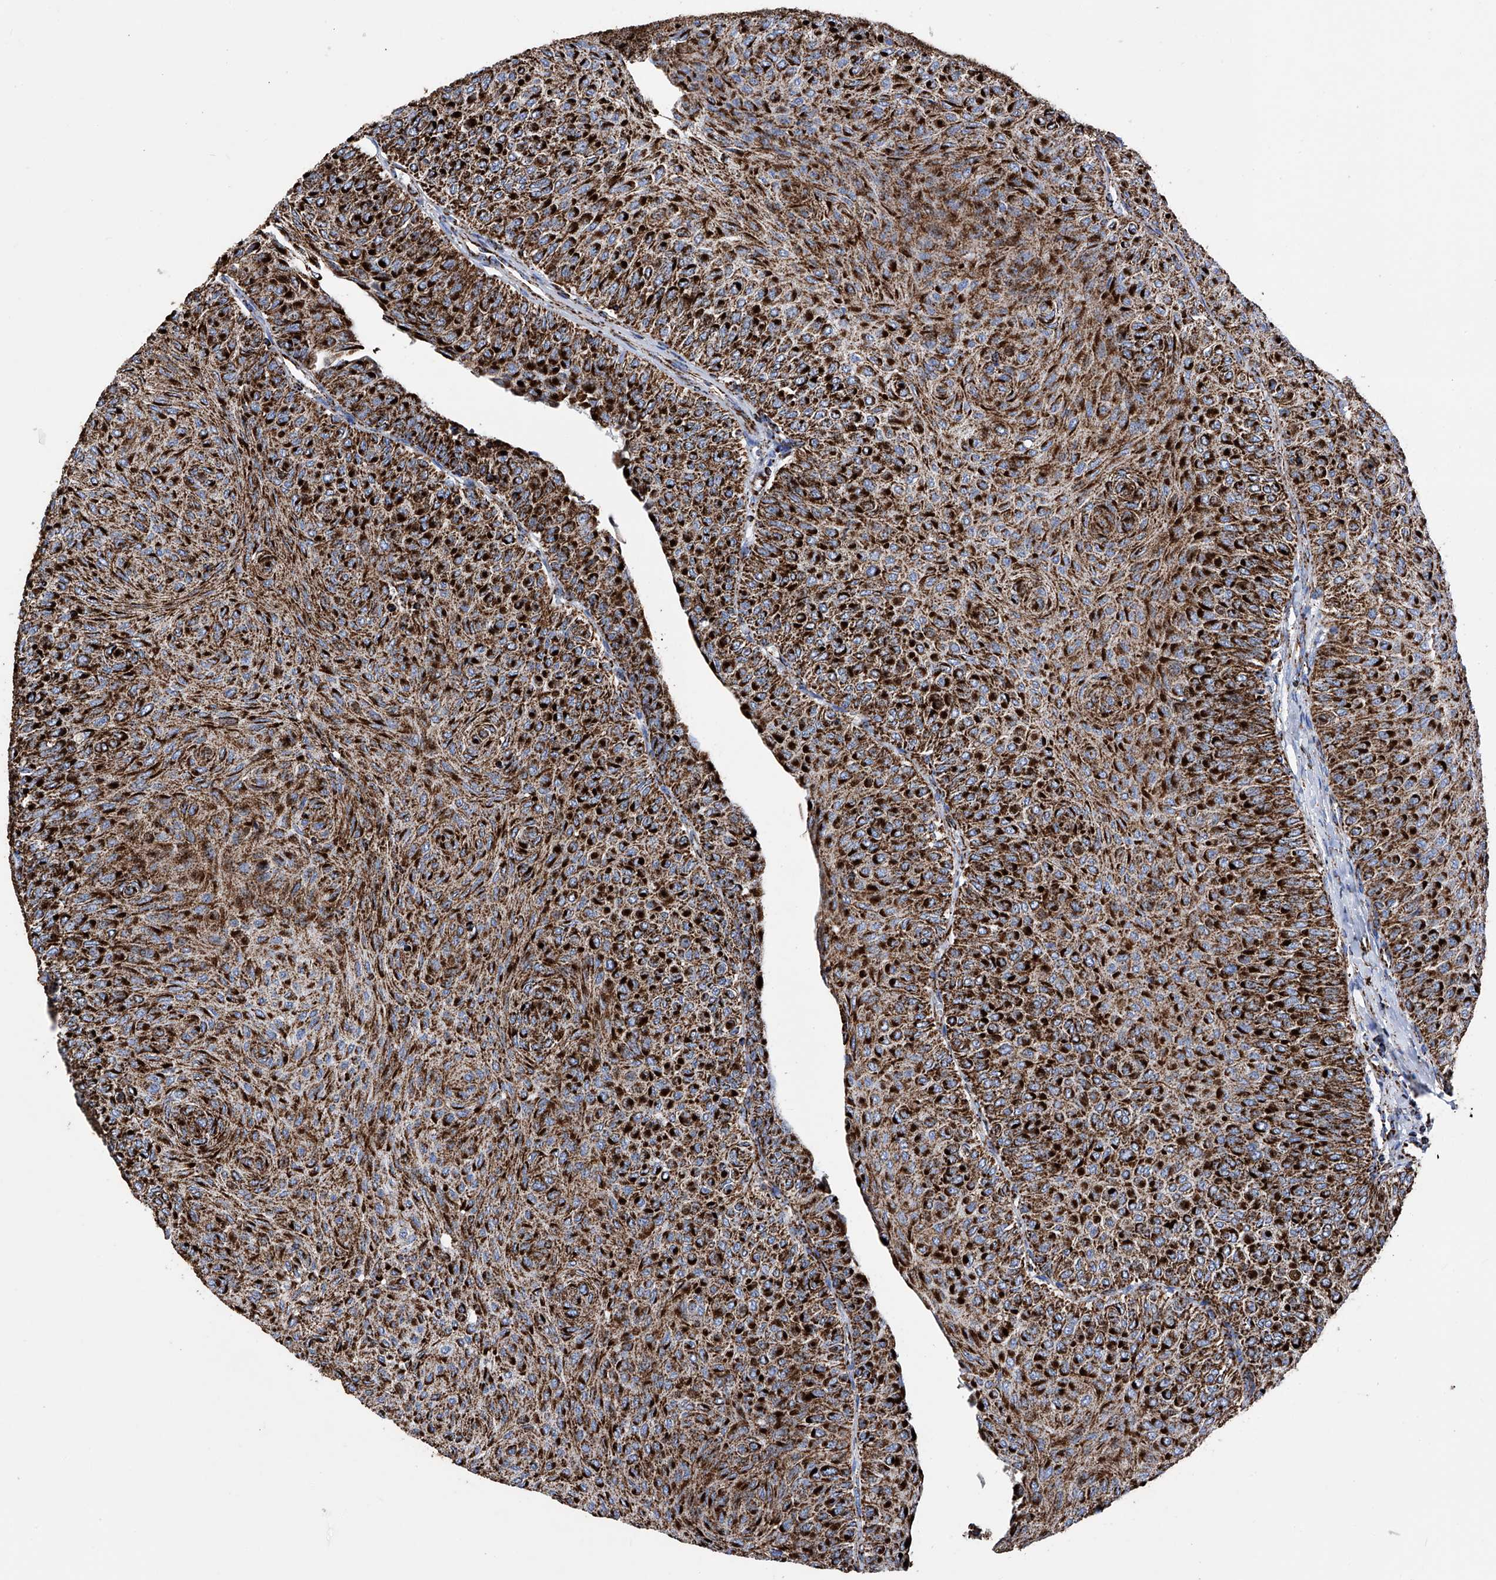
{"staining": {"intensity": "strong", "quantity": ">75%", "location": "cytoplasmic/membranous"}, "tissue": "urothelial cancer", "cell_type": "Tumor cells", "image_type": "cancer", "snomed": [{"axis": "morphology", "description": "Urothelial carcinoma, Low grade"}, {"axis": "topography", "description": "Urinary bladder"}], "caption": "Immunohistochemical staining of human urothelial cancer reveals high levels of strong cytoplasmic/membranous protein positivity in about >75% of tumor cells. (IHC, brightfield microscopy, high magnification).", "gene": "ATP5PF", "patient": {"sex": "male", "age": 78}}